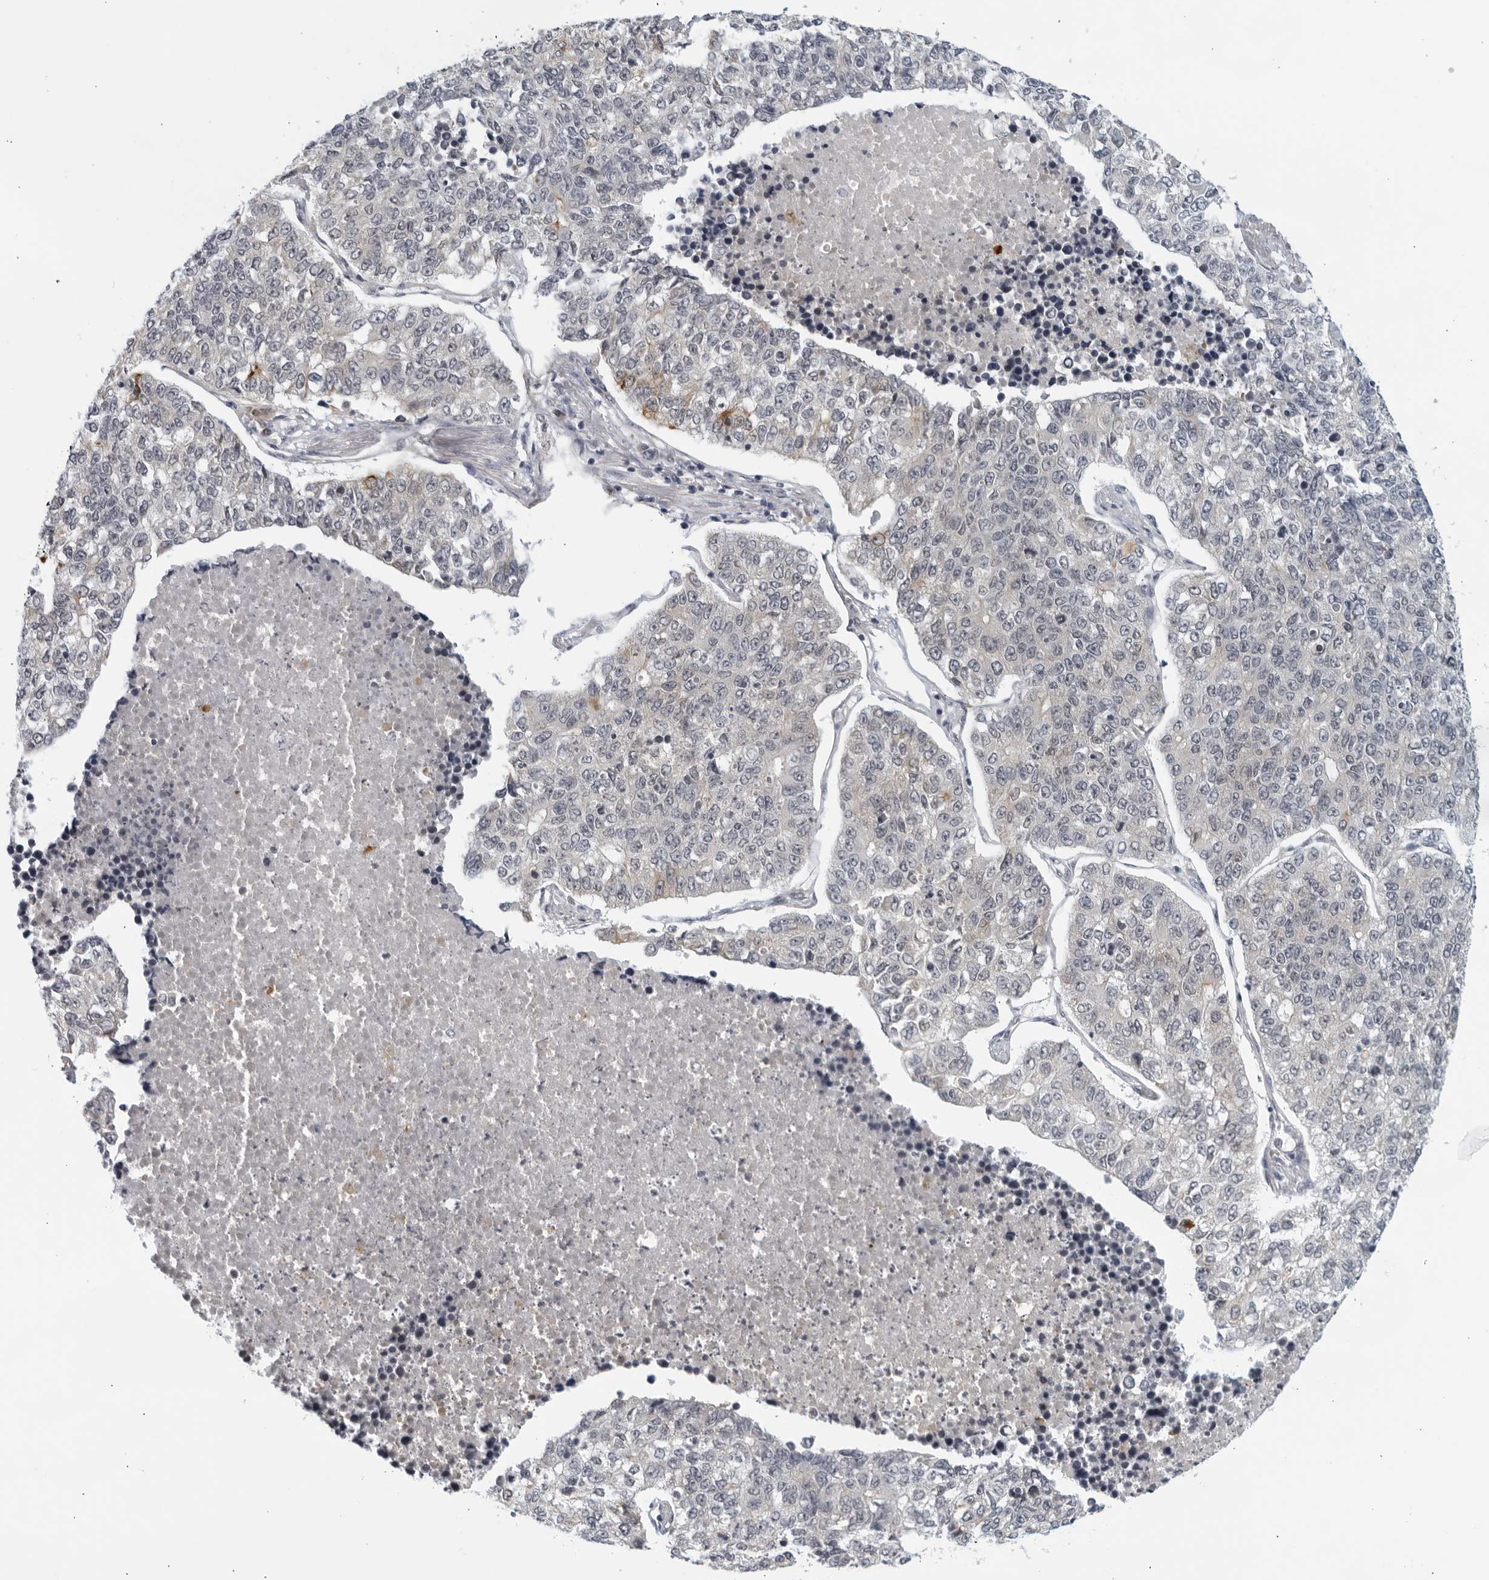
{"staining": {"intensity": "negative", "quantity": "none", "location": "none"}, "tissue": "lung cancer", "cell_type": "Tumor cells", "image_type": "cancer", "snomed": [{"axis": "morphology", "description": "Adenocarcinoma, NOS"}, {"axis": "topography", "description": "Lung"}], "caption": "Immunohistochemical staining of lung adenocarcinoma displays no significant expression in tumor cells.", "gene": "RC3H1", "patient": {"sex": "male", "age": 49}}